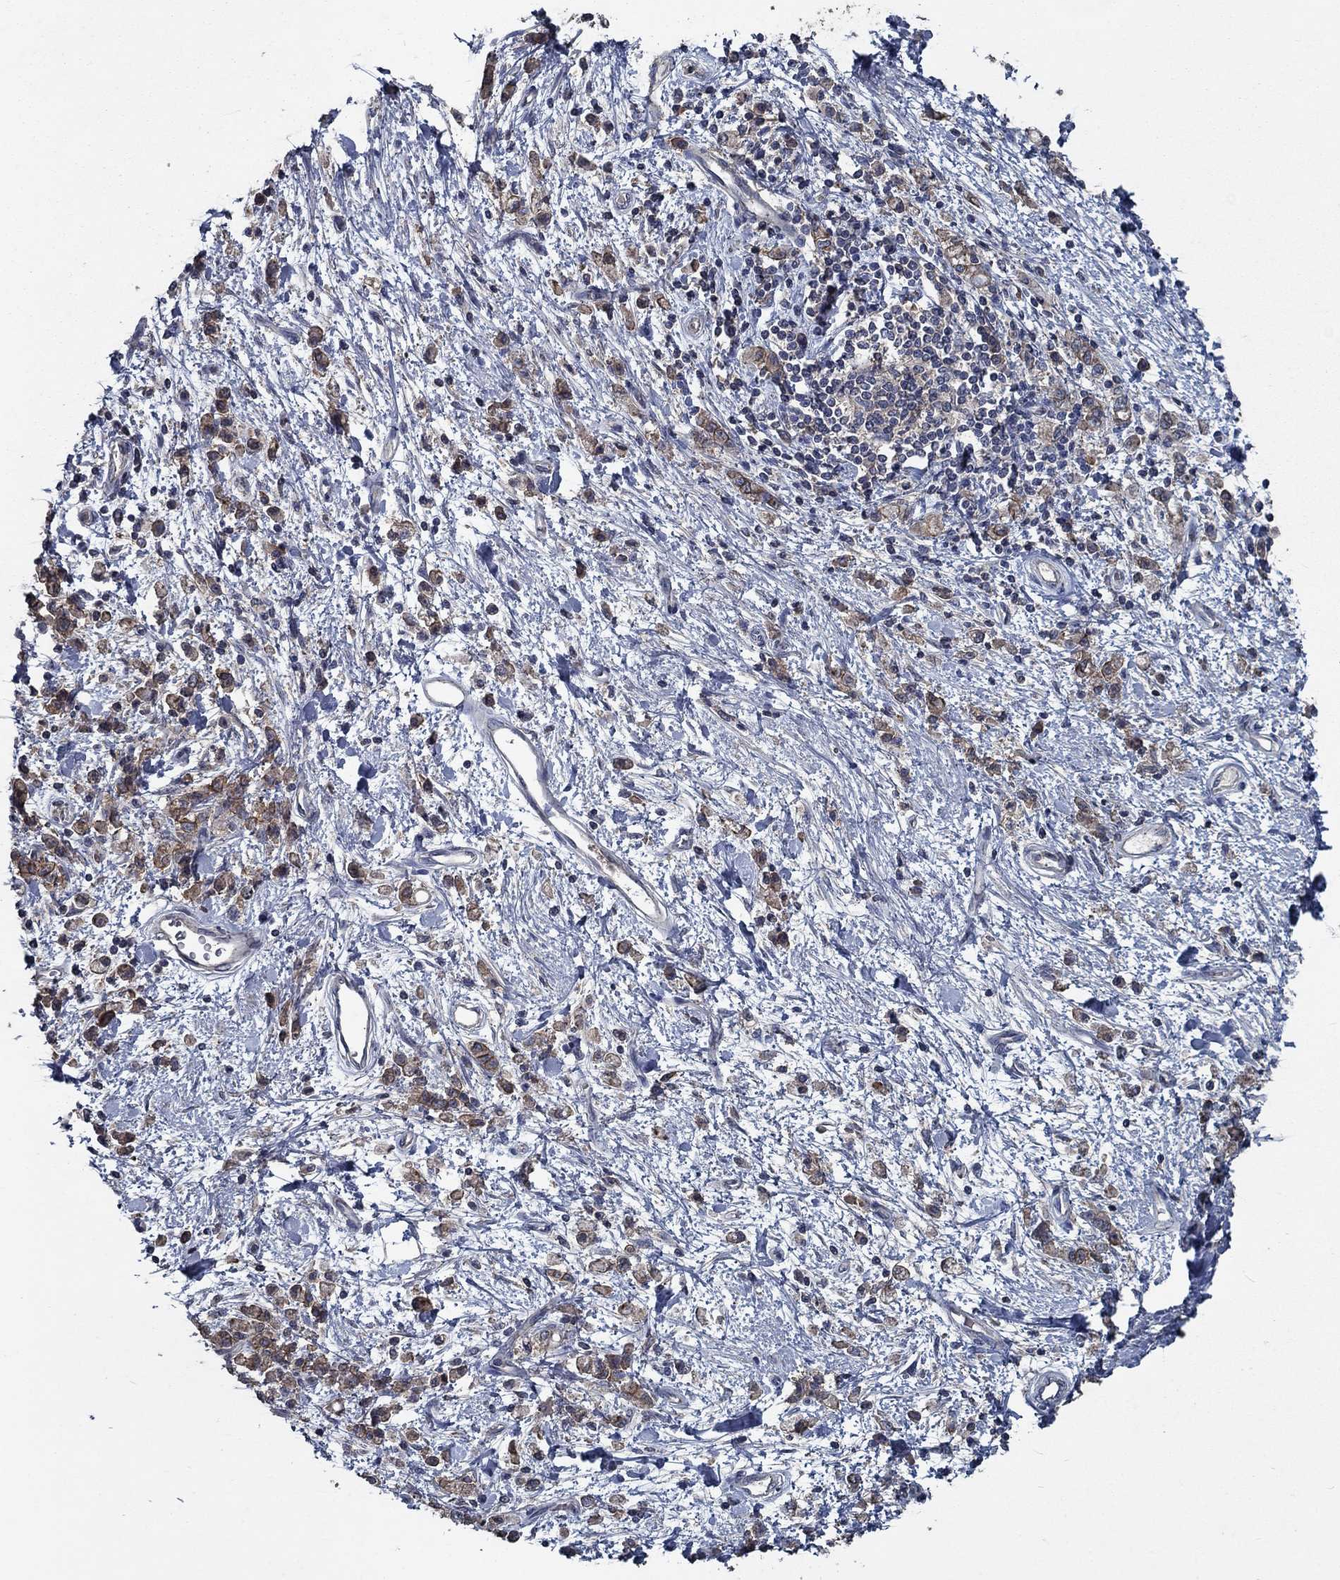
{"staining": {"intensity": "moderate", "quantity": ">75%", "location": "cytoplasmic/membranous"}, "tissue": "stomach cancer", "cell_type": "Tumor cells", "image_type": "cancer", "snomed": [{"axis": "morphology", "description": "Adenocarcinoma, NOS"}, {"axis": "topography", "description": "Stomach"}], "caption": "A medium amount of moderate cytoplasmic/membranous positivity is seen in approximately >75% of tumor cells in stomach cancer tissue.", "gene": "SLC44A1", "patient": {"sex": "male", "age": 77}}